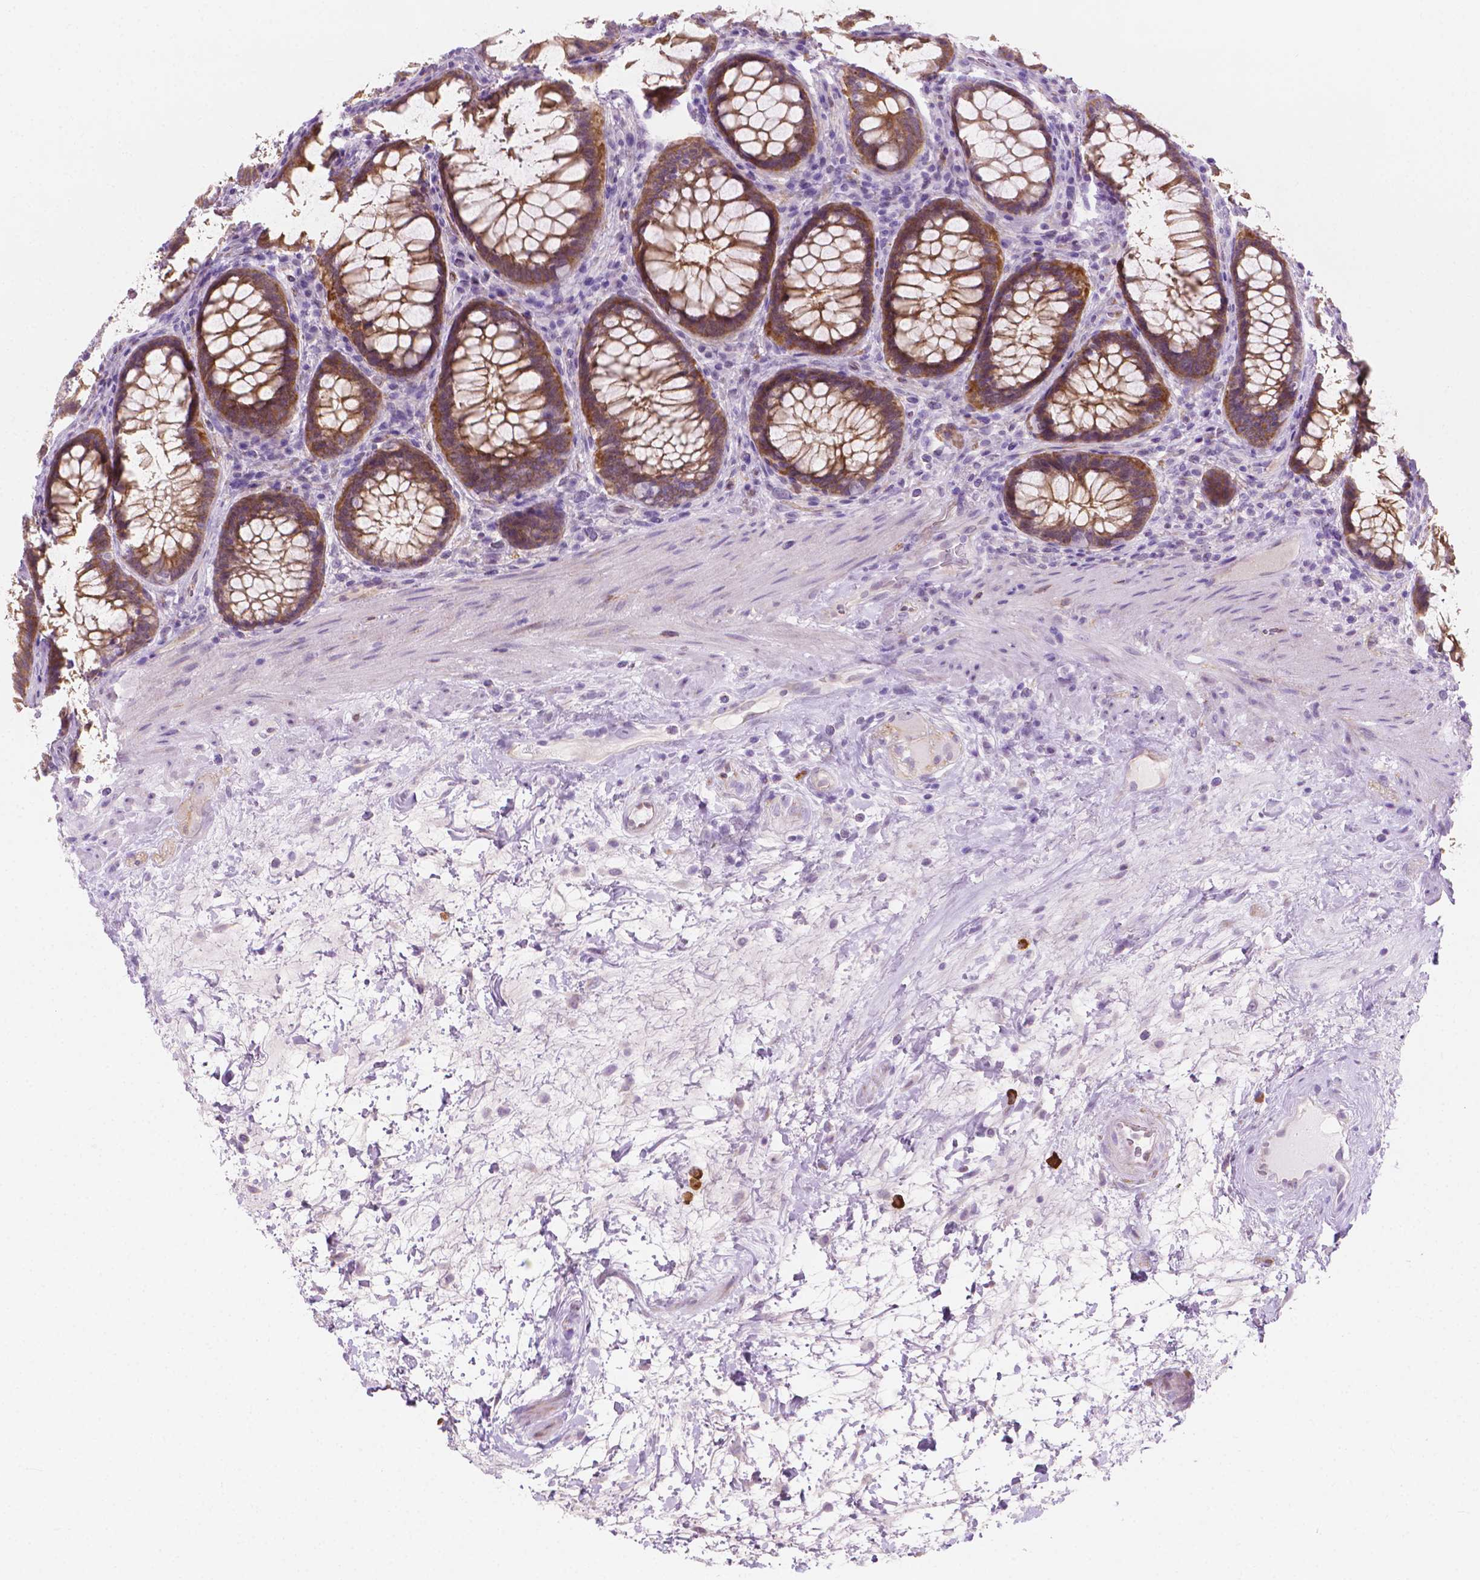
{"staining": {"intensity": "moderate", "quantity": ">75%", "location": "cytoplasmic/membranous"}, "tissue": "rectum", "cell_type": "Glandular cells", "image_type": "normal", "snomed": [{"axis": "morphology", "description": "Normal tissue, NOS"}, {"axis": "topography", "description": "Rectum"}], "caption": "There is medium levels of moderate cytoplasmic/membranous expression in glandular cells of benign rectum, as demonstrated by immunohistochemical staining (brown color).", "gene": "EPPK1", "patient": {"sex": "male", "age": 72}}